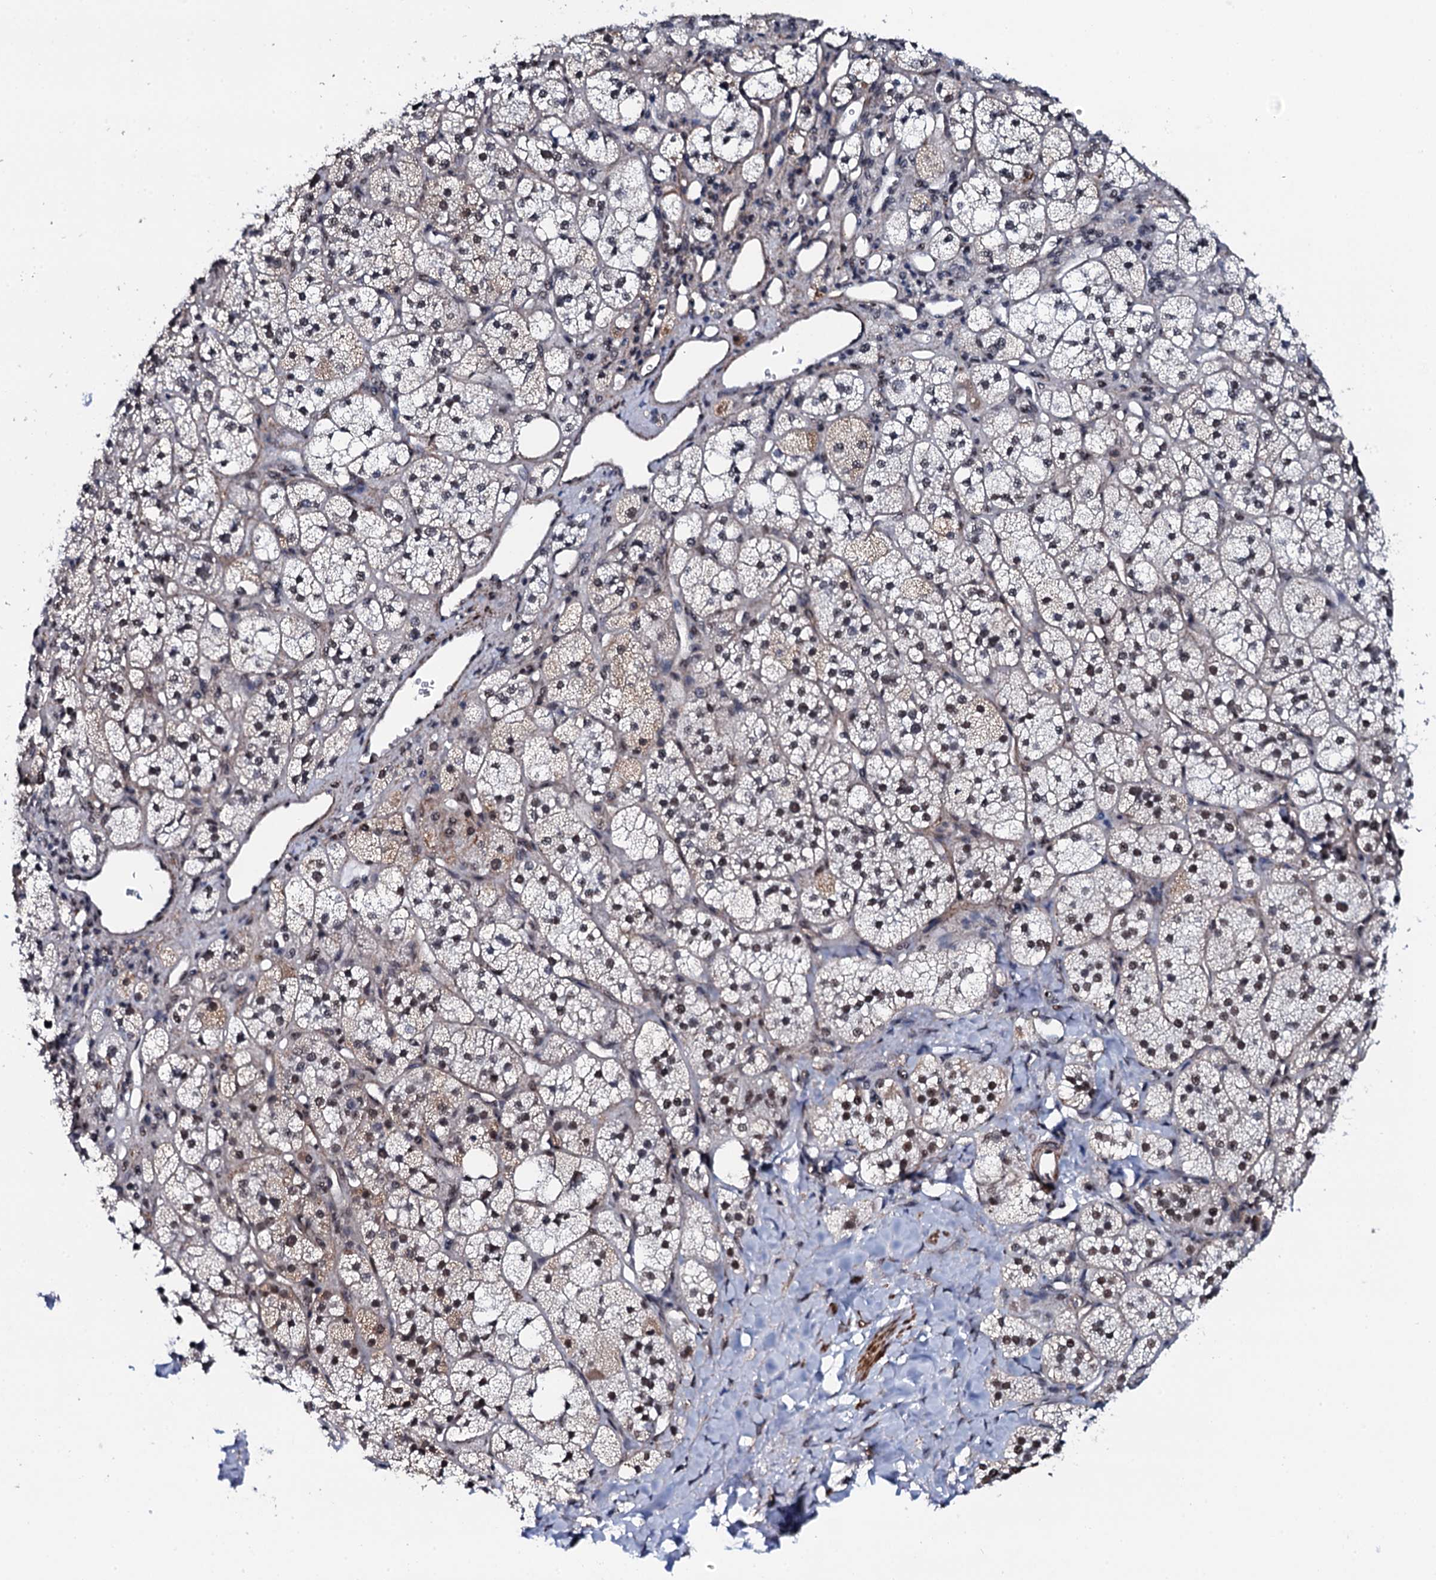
{"staining": {"intensity": "moderate", "quantity": "<25%", "location": "cytoplasmic/membranous,nuclear"}, "tissue": "adrenal gland", "cell_type": "Glandular cells", "image_type": "normal", "snomed": [{"axis": "morphology", "description": "Normal tissue, NOS"}, {"axis": "topography", "description": "Adrenal gland"}], "caption": "There is low levels of moderate cytoplasmic/membranous,nuclear expression in glandular cells of benign adrenal gland, as demonstrated by immunohistochemical staining (brown color).", "gene": "CWC15", "patient": {"sex": "male", "age": 61}}